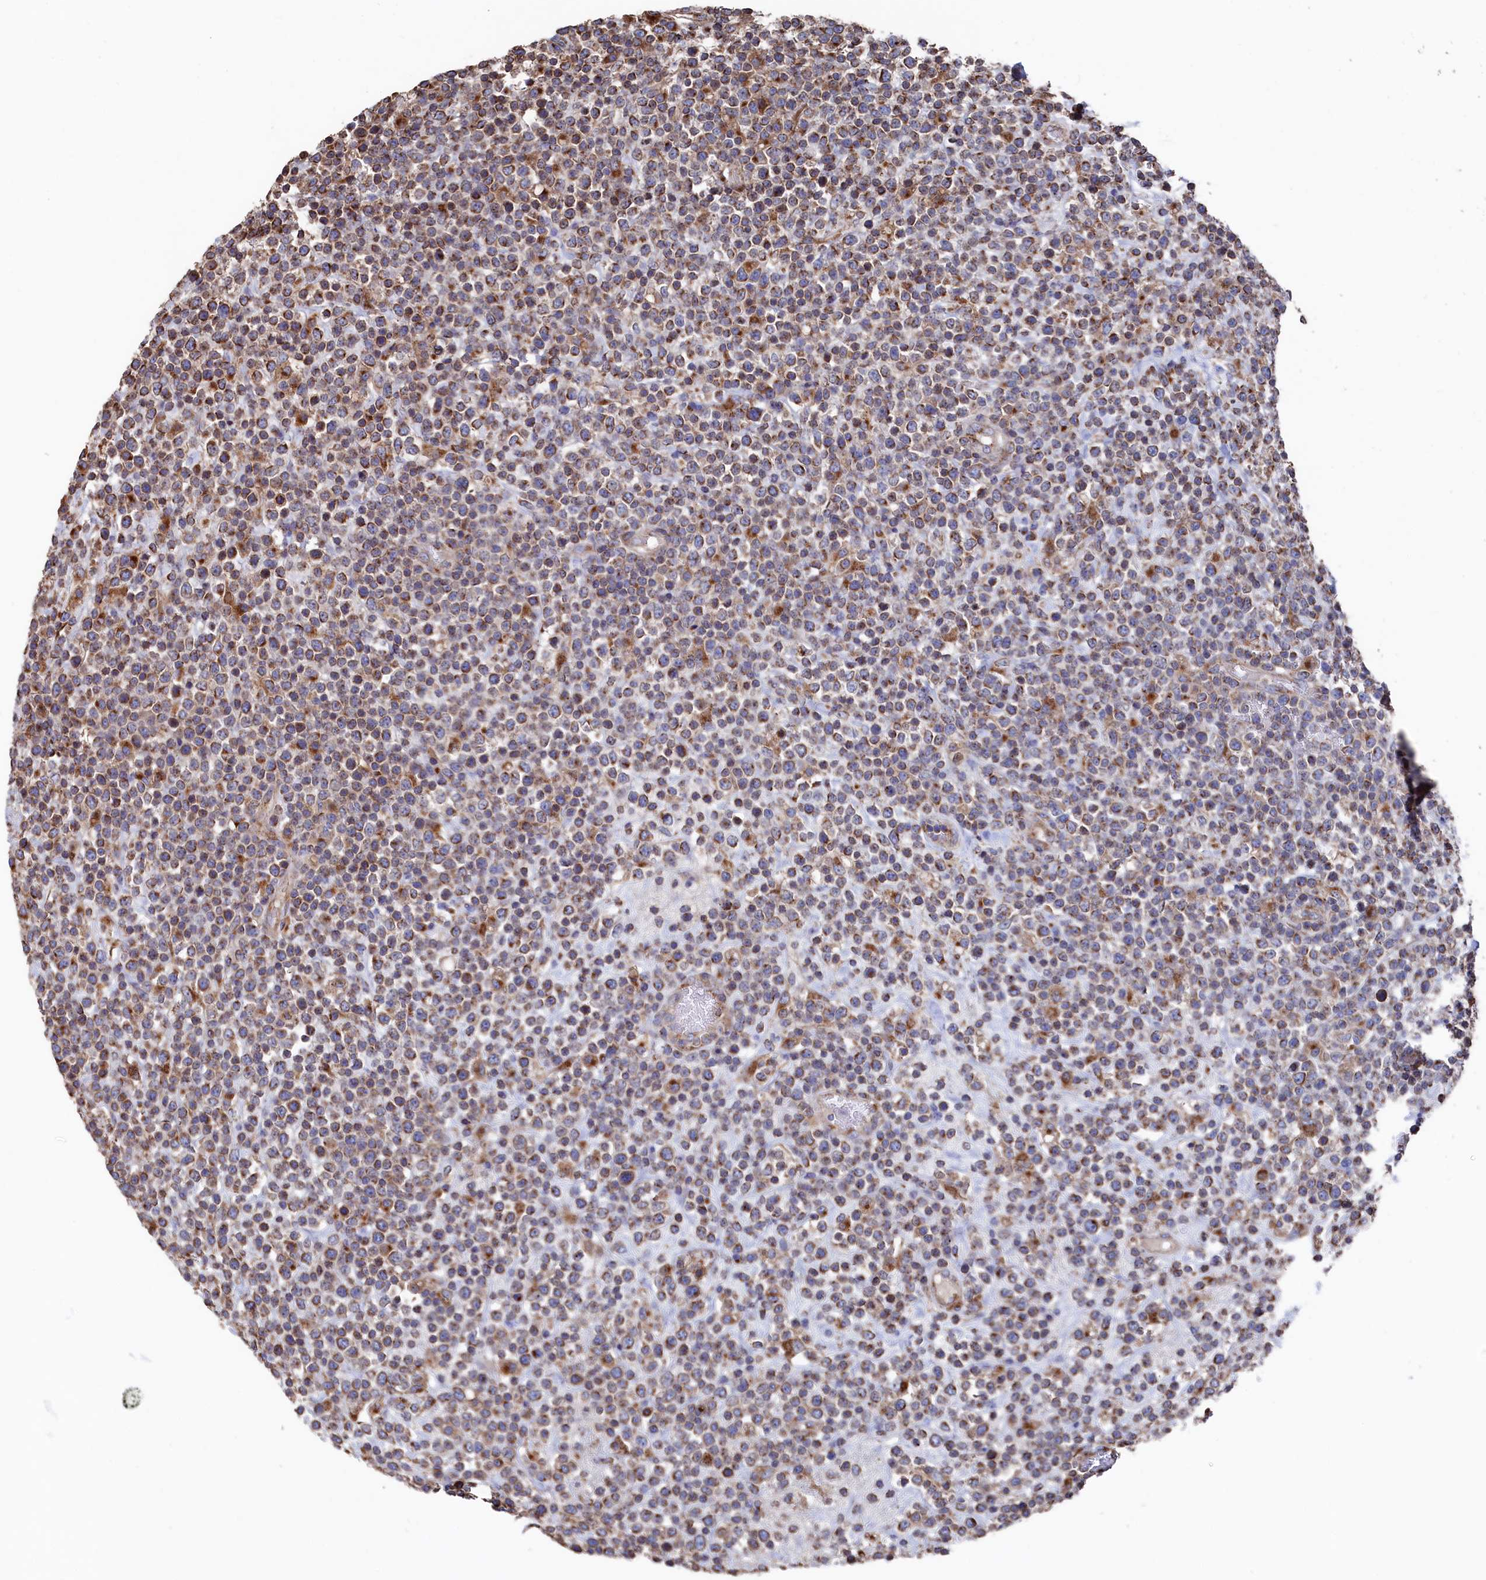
{"staining": {"intensity": "moderate", "quantity": ">75%", "location": "cytoplasmic/membranous"}, "tissue": "lymphoma", "cell_type": "Tumor cells", "image_type": "cancer", "snomed": [{"axis": "morphology", "description": "Malignant lymphoma, non-Hodgkin's type, High grade"}, {"axis": "topography", "description": "Colon"}], "caption": "A micrograph of malignant lymphoma, non-Hodgkin's type (high-grade) stained for a protein displays moderate cytoplasmic/membranous brown staining in tumor cells.", "gene": "PRRC1", "patient": {"sex": "female", "age": 53}}